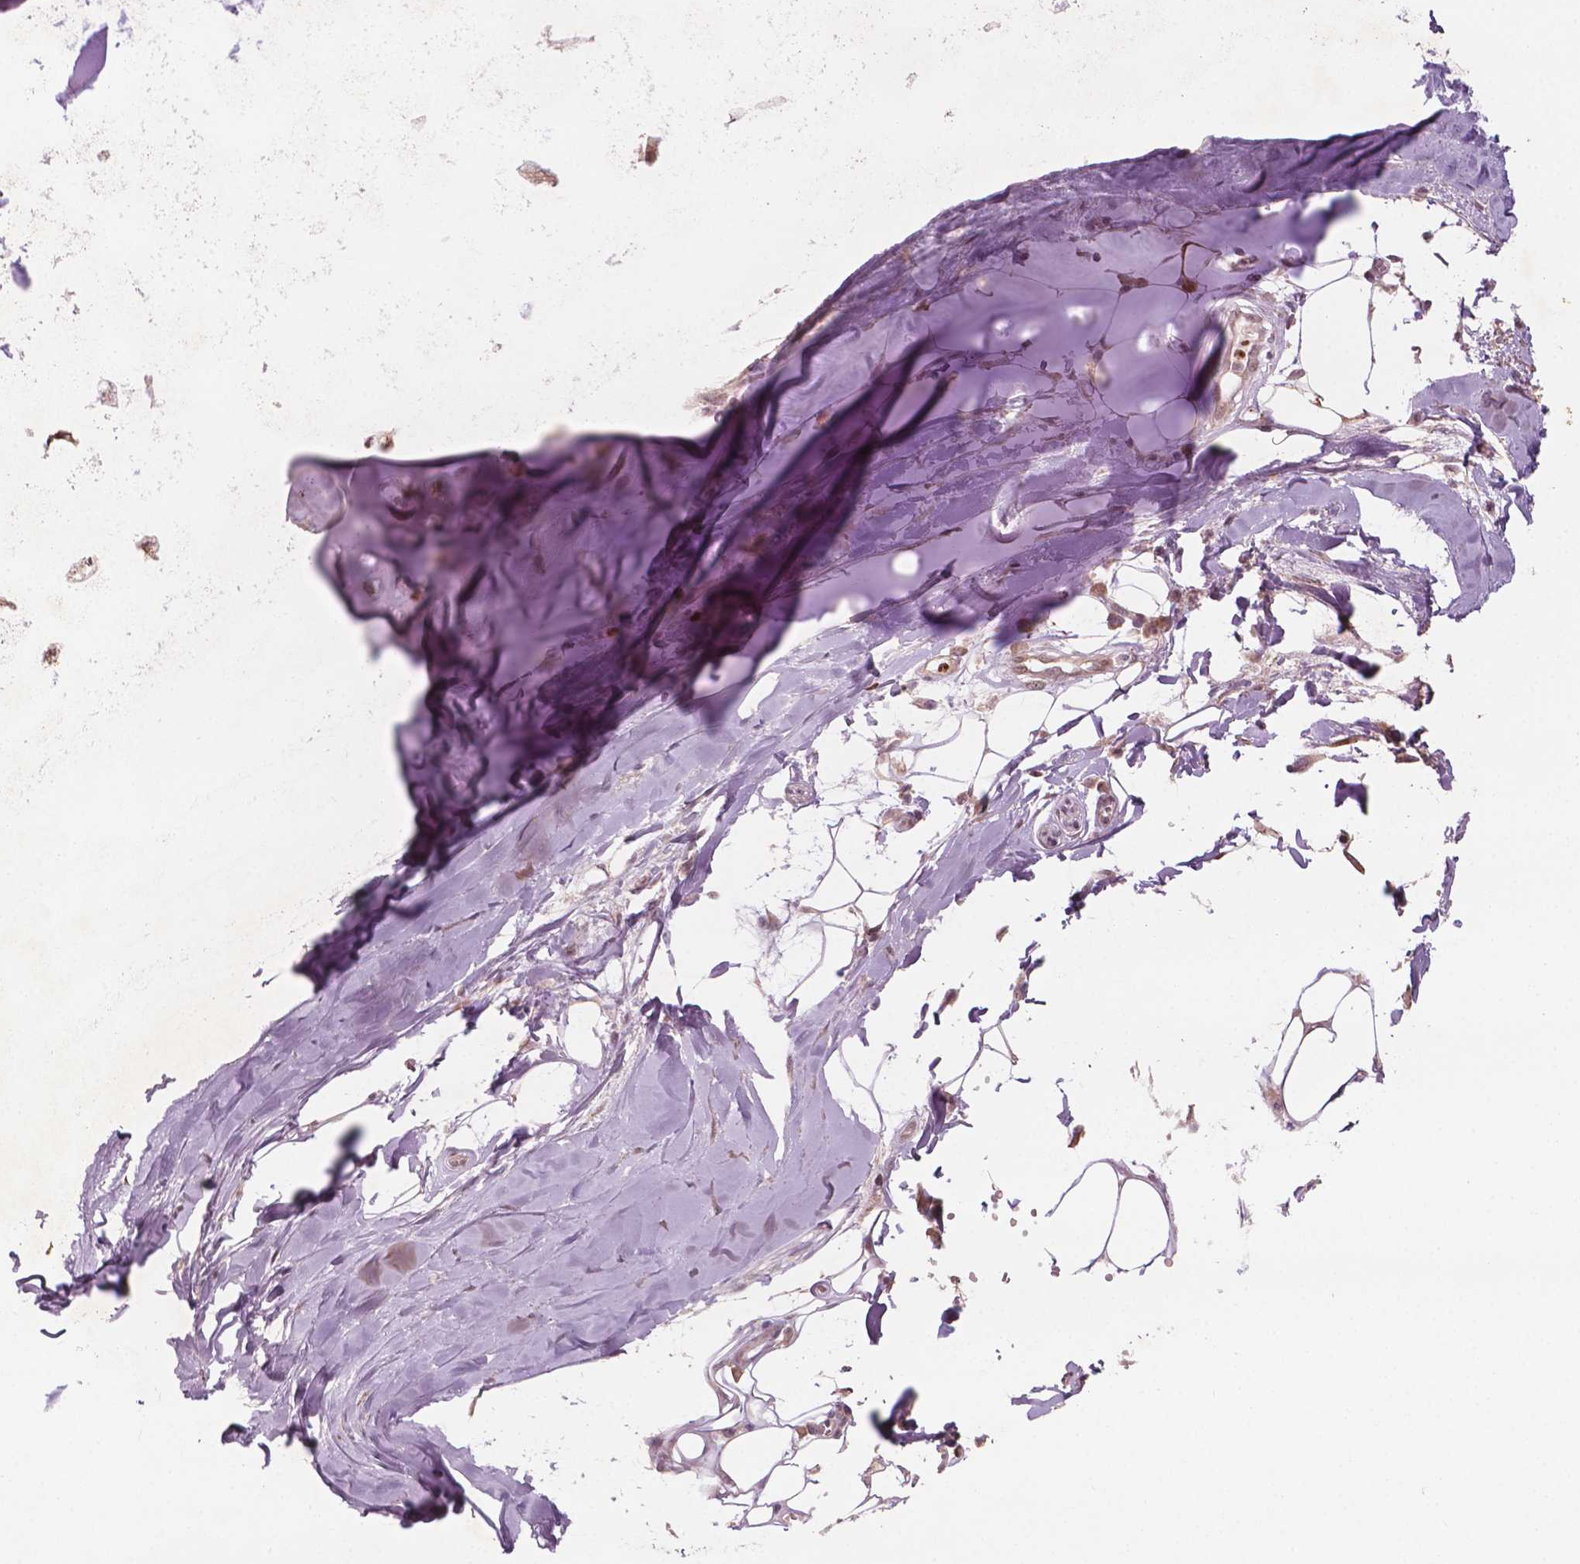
{"staining": {"intensity": "moderate", "quantity": ">75%", "location": "nuclear"}, "tissue": "adipose tissue", "cell_type": "Adipocytes", "image_type": "normal", "snomed": [{"axis": "morphology", "description": "Normal tissue, NOS"}, {"axis": "morphology", "description": "Squamous cell carcinoma, NOS"}, {"axis": "topography", "description": "Cartilage tissue"}, {"axis": "topography", "description": "Bronchus"}, {"axis": "topography", "description": "Lung"}], "caption": "Immunohistochemical staining of normal human adipose tissue displays medium levels of moderate nuclear expression in approximately >75% of adipocytes.", "gene": "NFAT5", "patient": {"sex": "male", "age": 66}}